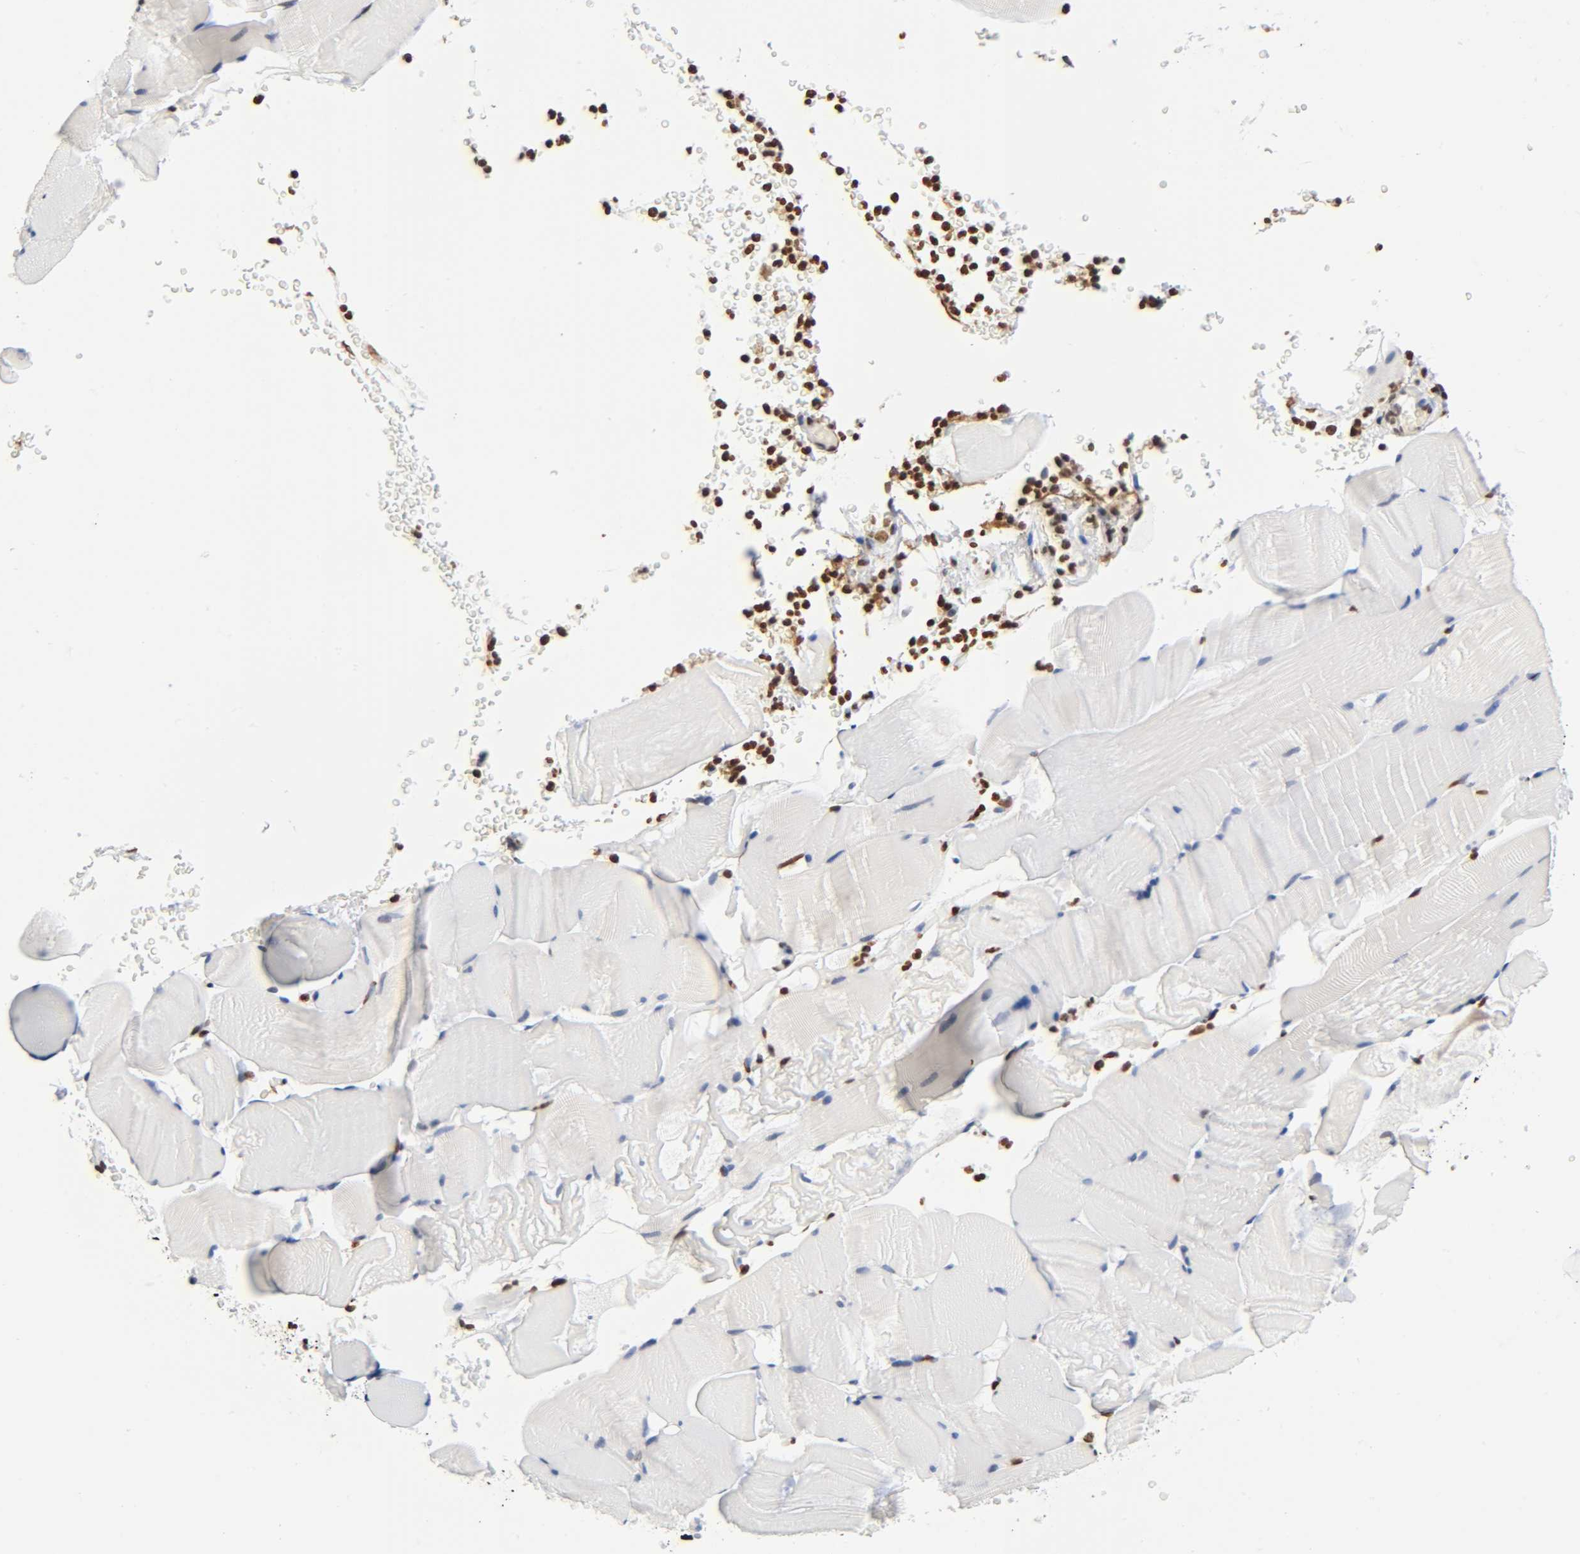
{"staining": {"intensity": "strong", "quantity": "25%-75%", "location": "nuclear"}, "tissue": "skeletal muscle", "cell_type": "Myocytes", "image_type": "normal", "snomed": [{"axis": "morphology", "description": "Normal tissue, NOS"}, {"axis": "topography", "description": "Skeletal muscle"}], "caption": "Skeletal muscle was stained to show a protein in brown. There is high levels of strong nuclear positivity in about 25%-75% of myocytes. Immunohistochemistry stains the protein of interest in brown and the nuclei are stained blue.", "gene": "HOXA6", "patient": {"sex": "male", "age": 62}}